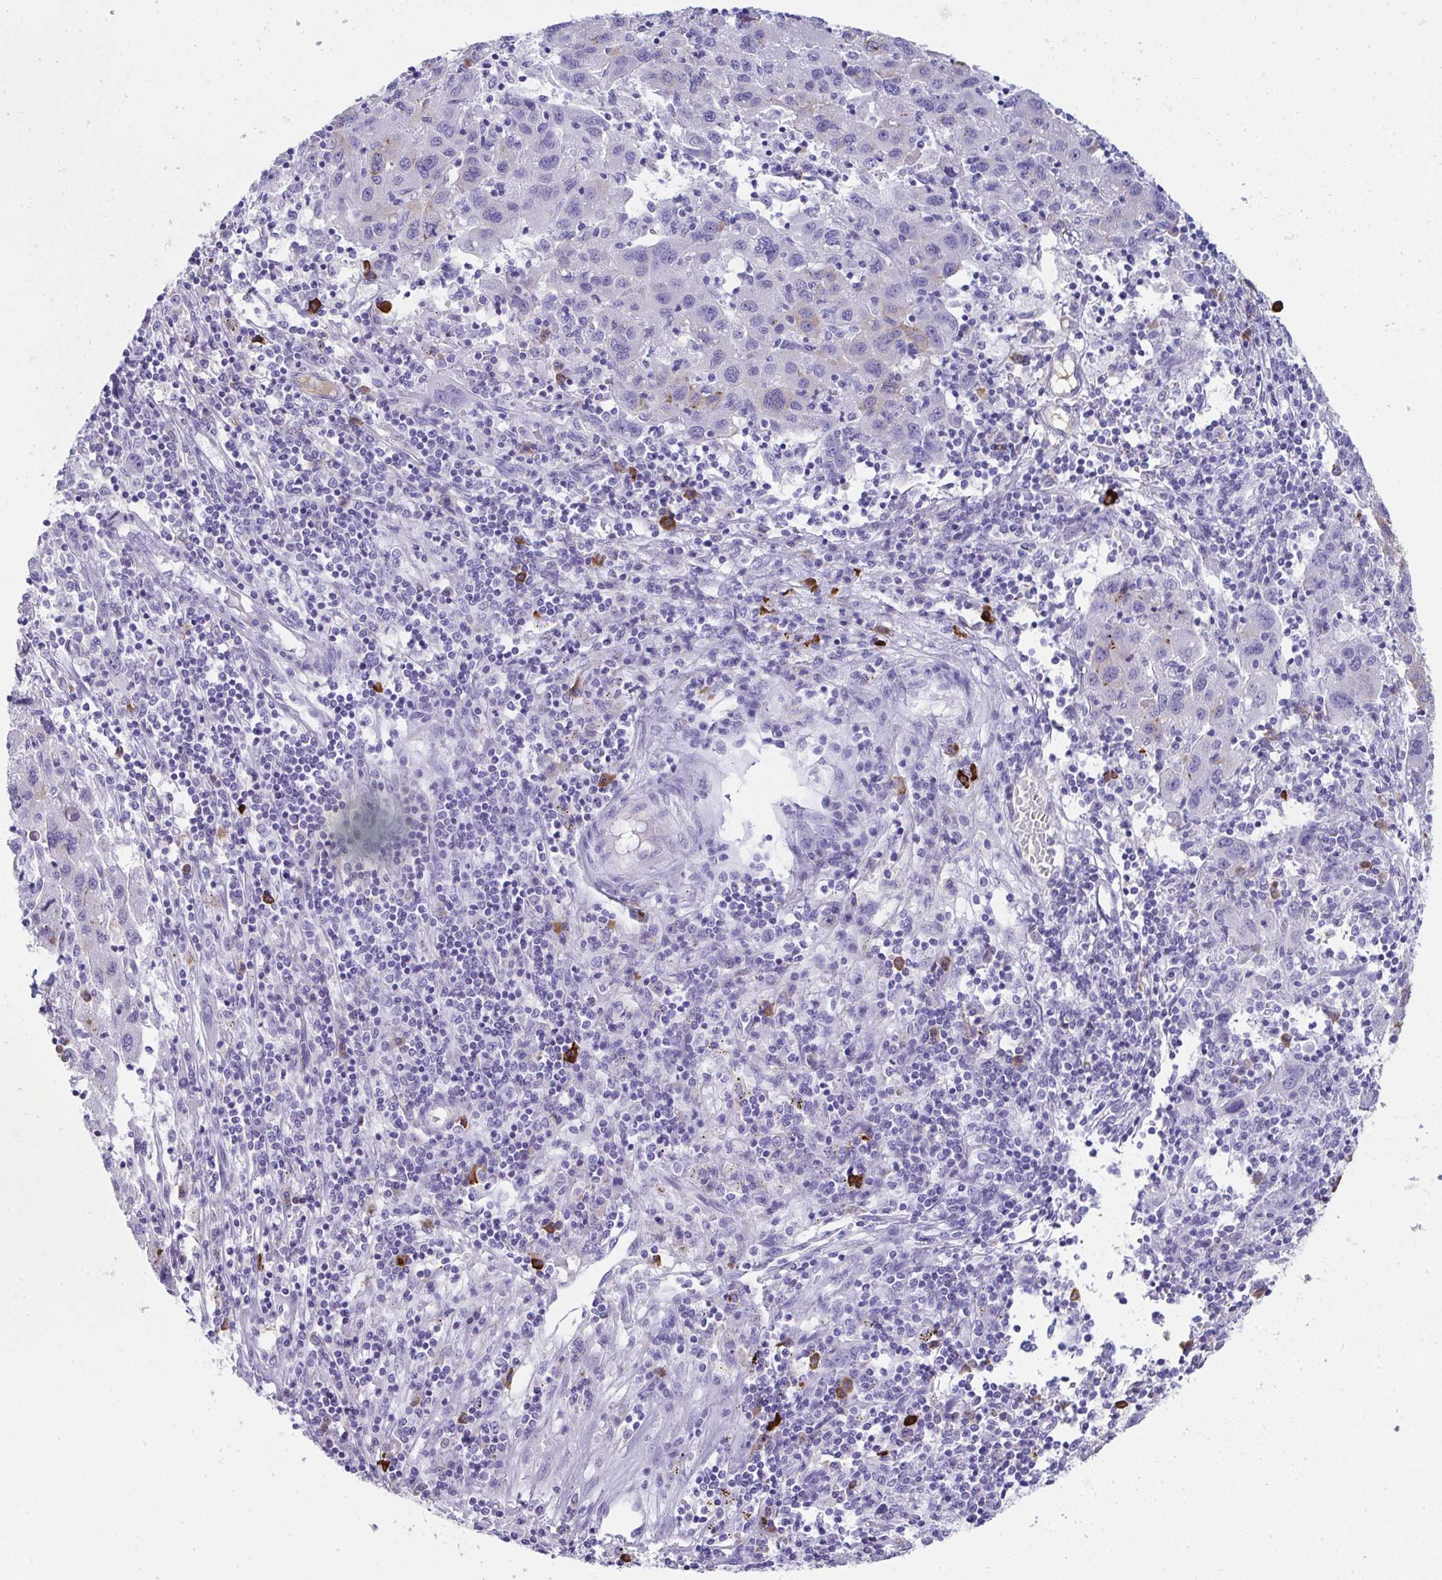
{"staining": {"intensity": "negative", "quantity": "none", "location": "none"}, "tissue": "liver cancer", "cell_type": "Tumor cells", "image_type": "cancer", "snomed": [{"axis": "morphology", "description": "Carcinoma, Hepatocellular, NOS"}, {"axis": "topography", "description": "Liver"}], "caption": "Immunohistochemistry image of human liver cancer stained for a protein (brown), which reveals no expression in tumor cells.", "gene": "JCHAIN", "patient": {"sex": "female", "age": 77}}